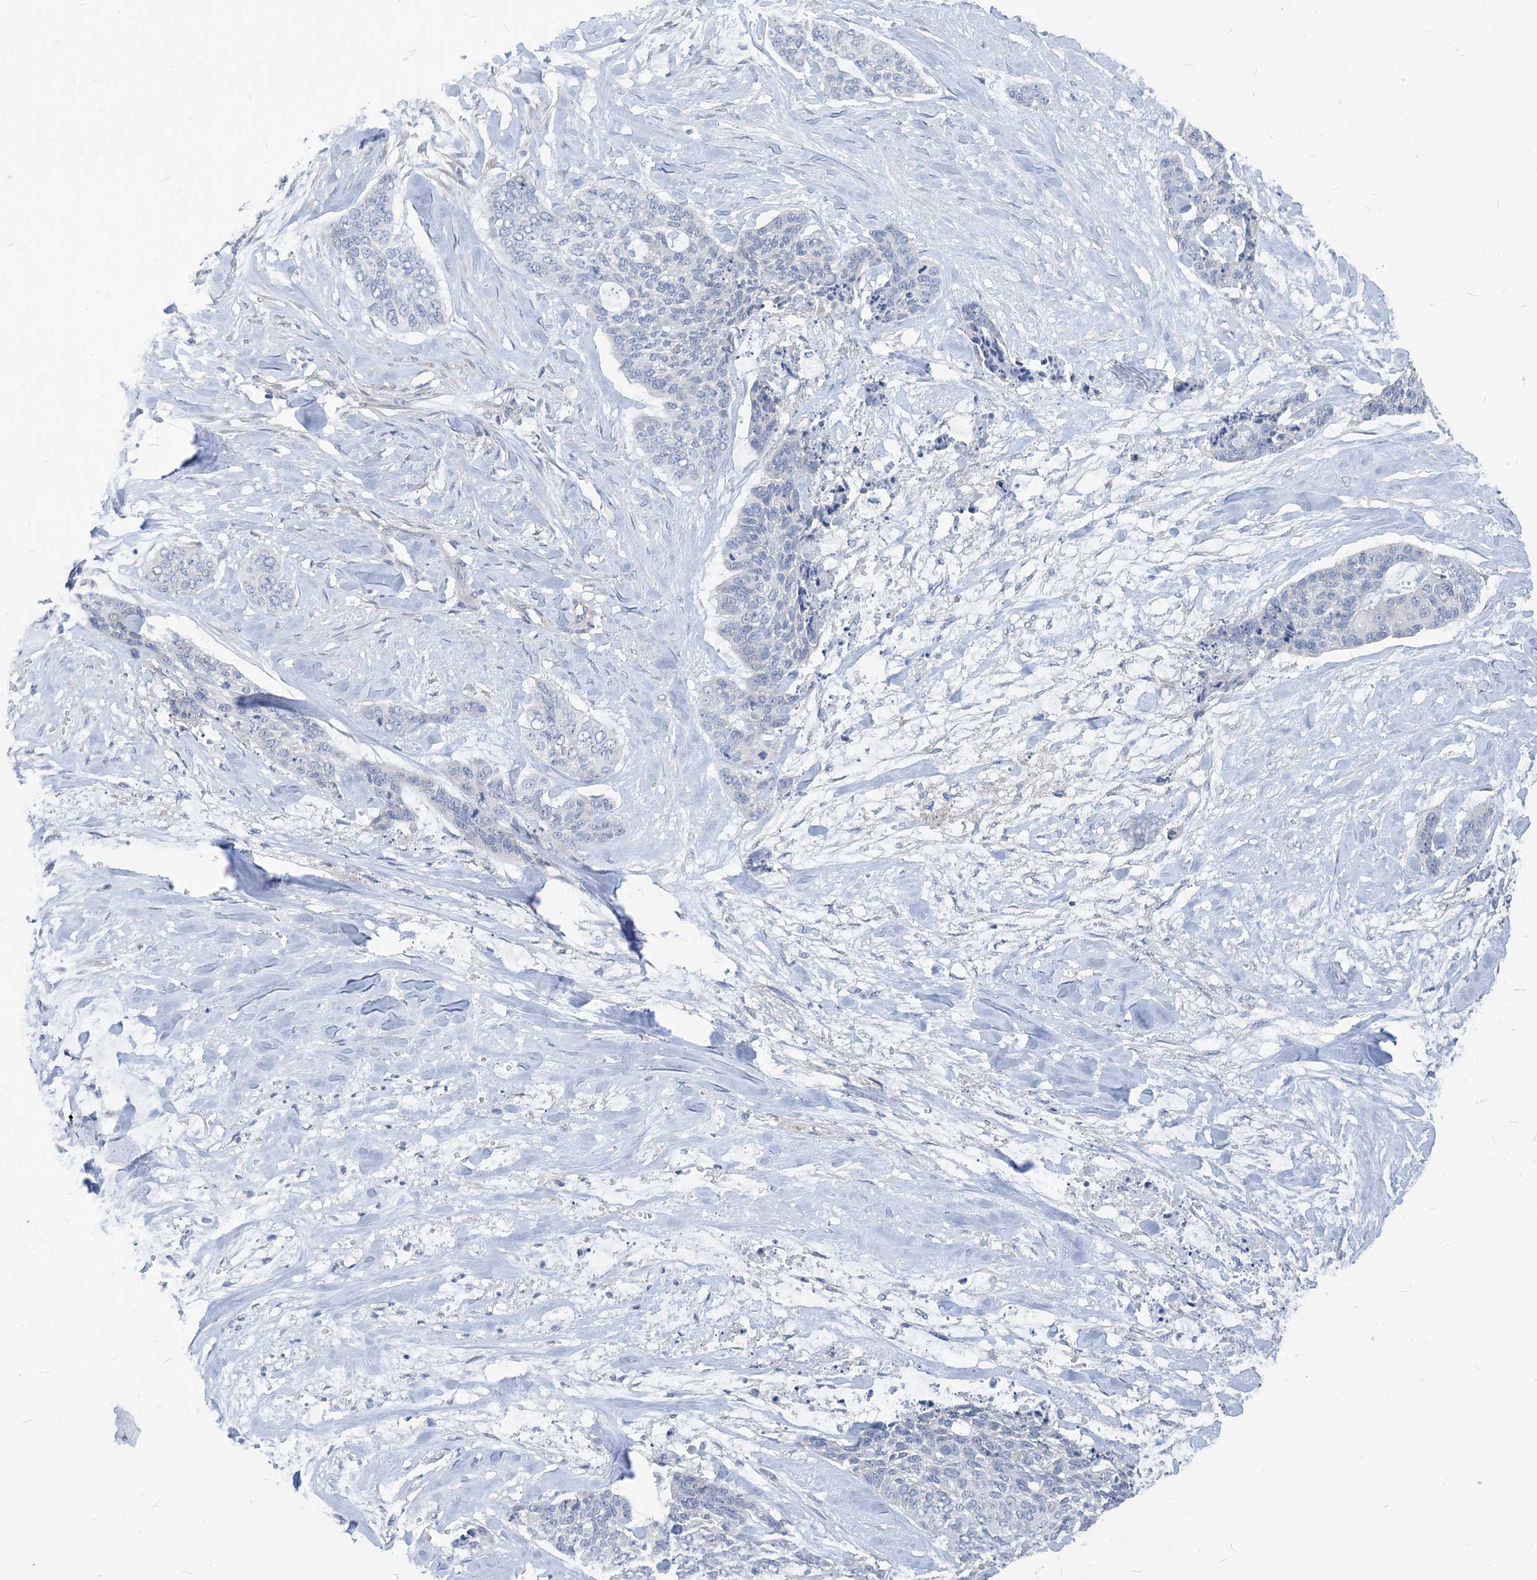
{"staining": {"intensity": "negative", "quantity": "none", "location": "none"}, "tissue": "skin cancer", "cell_type": "Tumor cells", "image_type": "cancer", "snomed": [{"axis": "morphology", "description": "Basal cell carcinoma"}, {"axis": "topography", "description": "Skin"}], "caption": "This is an immunohistochemistry image of skin cancer (basal cell carcinoma). There is no expression in tumor cells.", "gene": "PLEKHA3", "patient": {"sex": "female", "age": 64}}